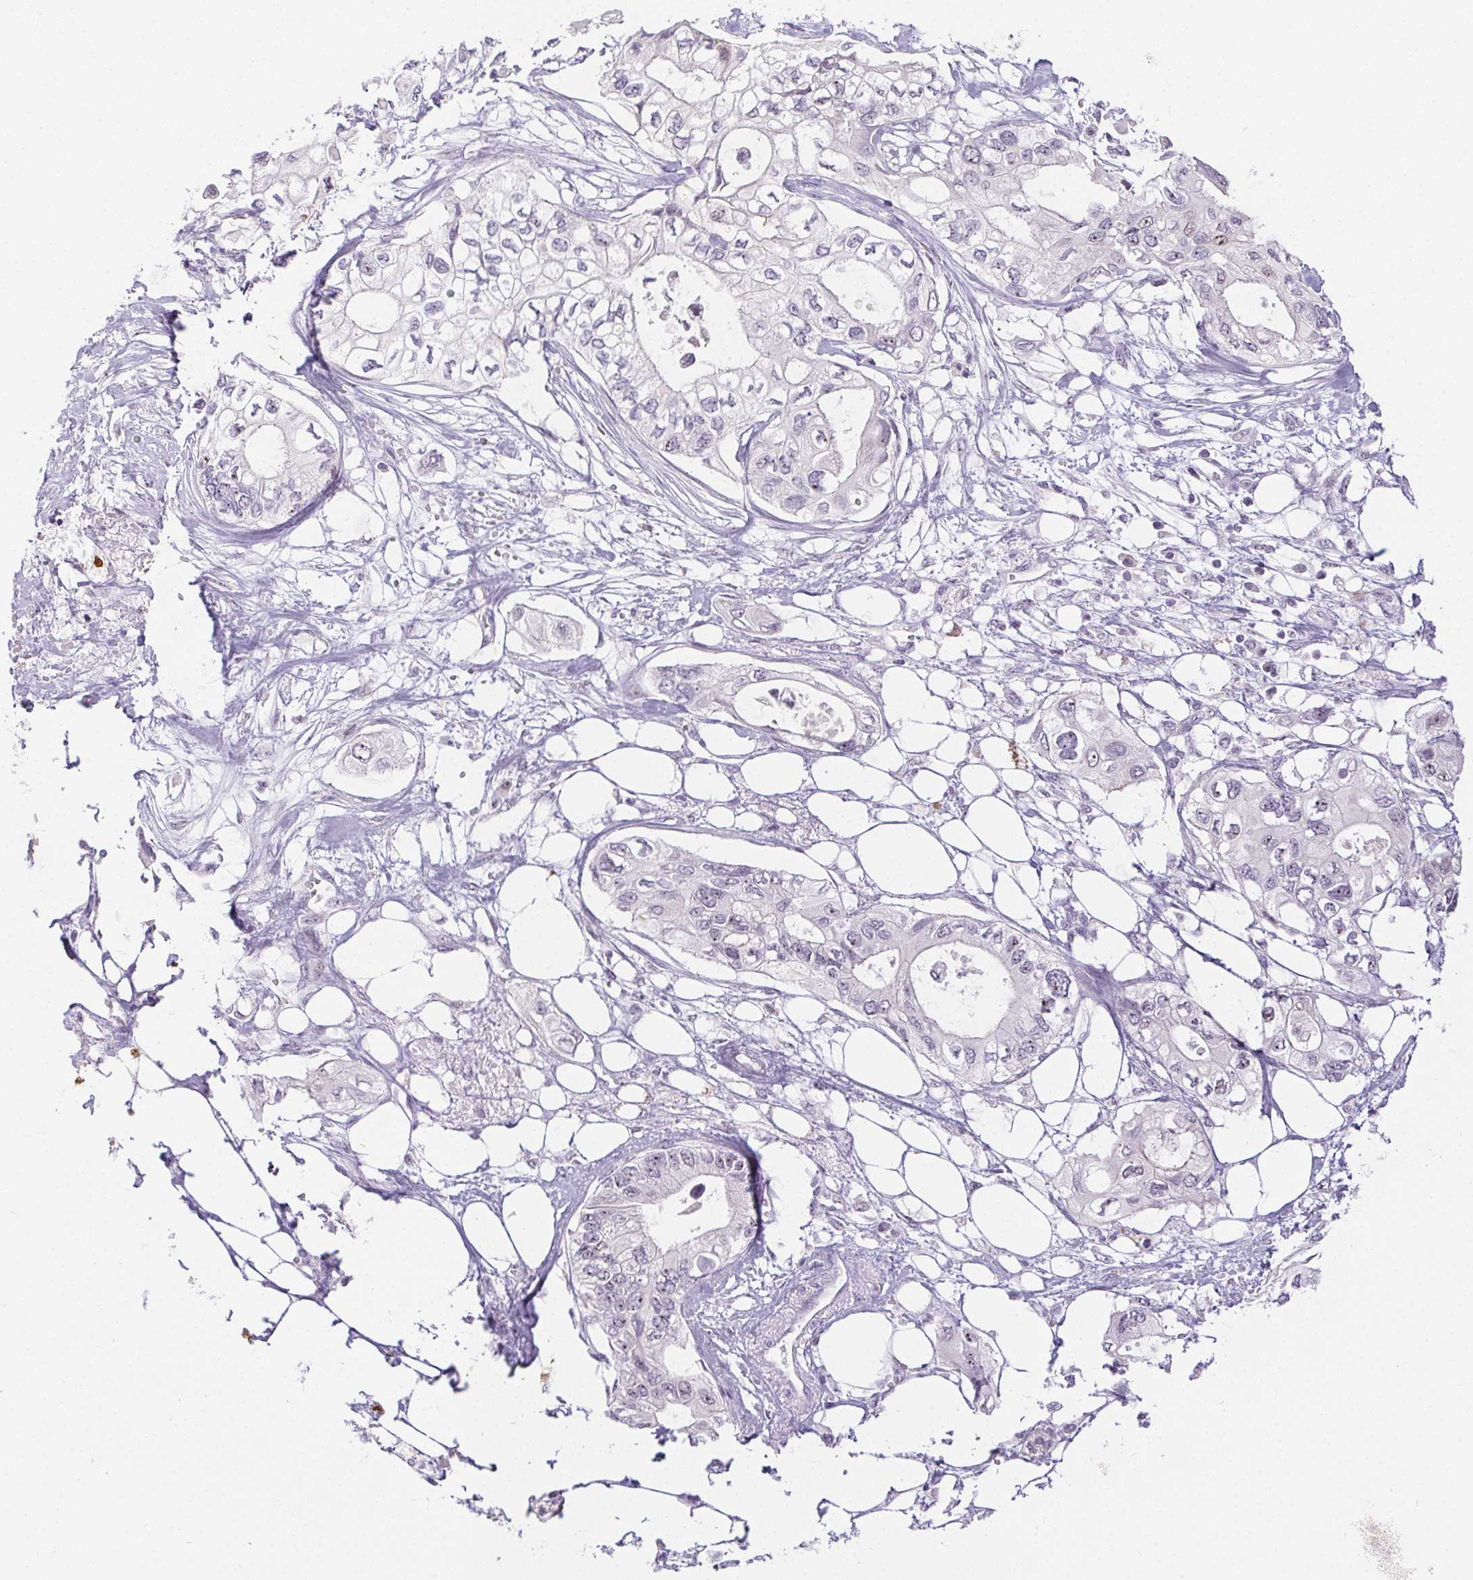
{"staining": {"intensity": "moderate", "quantity": "<25%", "location": "nuclear"}, "tissue": "pancreatic cancer", "cell_type": "Tumor cells", "image_type": "cancer", "snomed": [{"axis": "morphology", "description": "Adenocarcinoma, NOS"}, {"axis": "topography", "description": "Pancreas"}], "caption": "This image displays pancreatic cancer stained with immunohistochemistry to label a protein in brown. The nuclear of tumor cells show moderate positivity for the protein. Nuclei are counter-stained blue.", "gene": "ST8SIA3", "patient": {"sex": "female", "age": 63}}